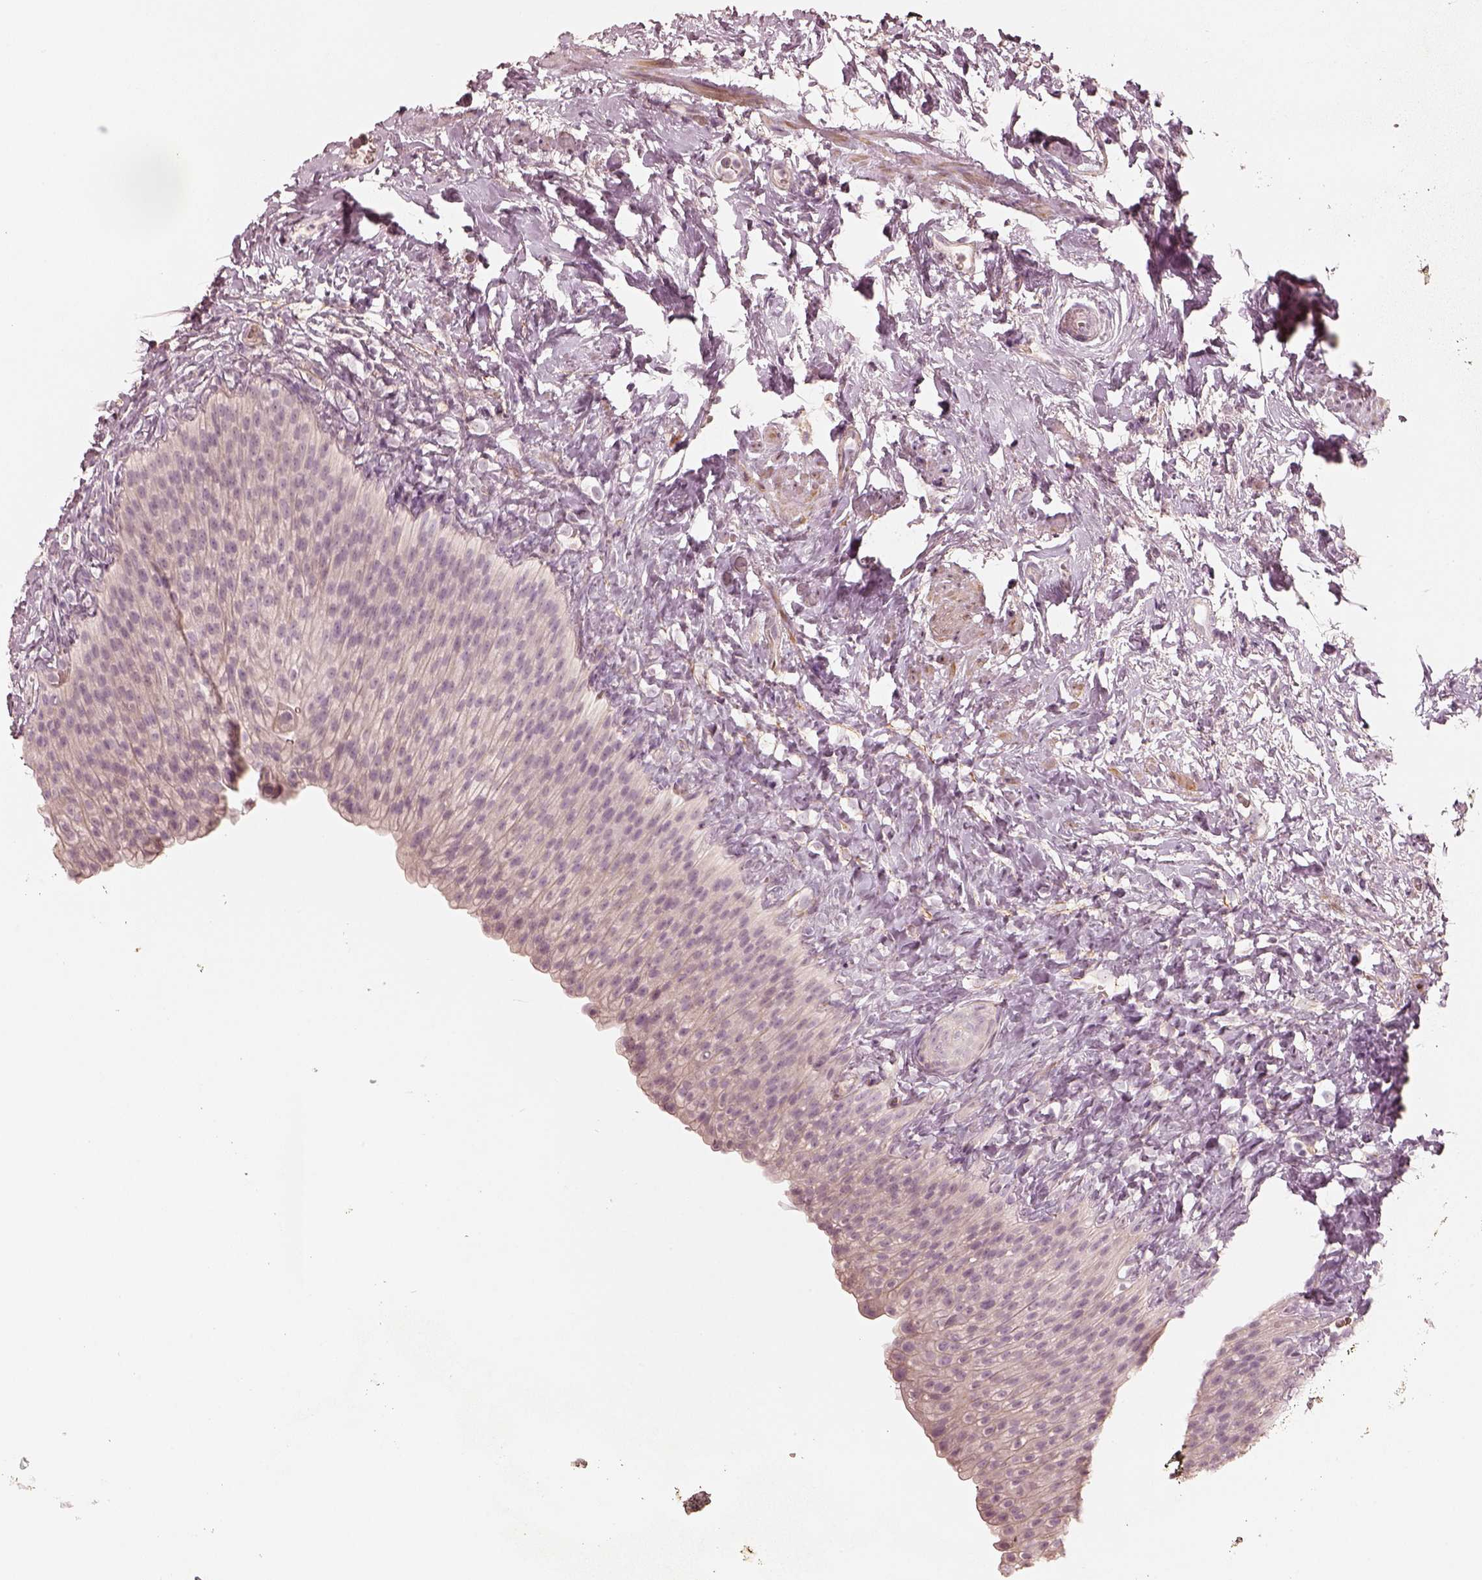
{"staining": {"intensity": "negative", "quantity": "none", "location": "none"}, "tissue": "urinary bladder", "cell_type": "Urothelial cells", "image_type": "normal", "snomed": [{"axis": "morphology", "description": "Normal tissue, NOS"}, {"axis": "topography", "description": "Urinary bladder"}], "caption": "This is an immunohistochemistry micrograph of benign human urinary bladder. There is no staining in urothelial cells.", "gene": "KCNJ9", "patient": {"sex": "male", "age": 76}}